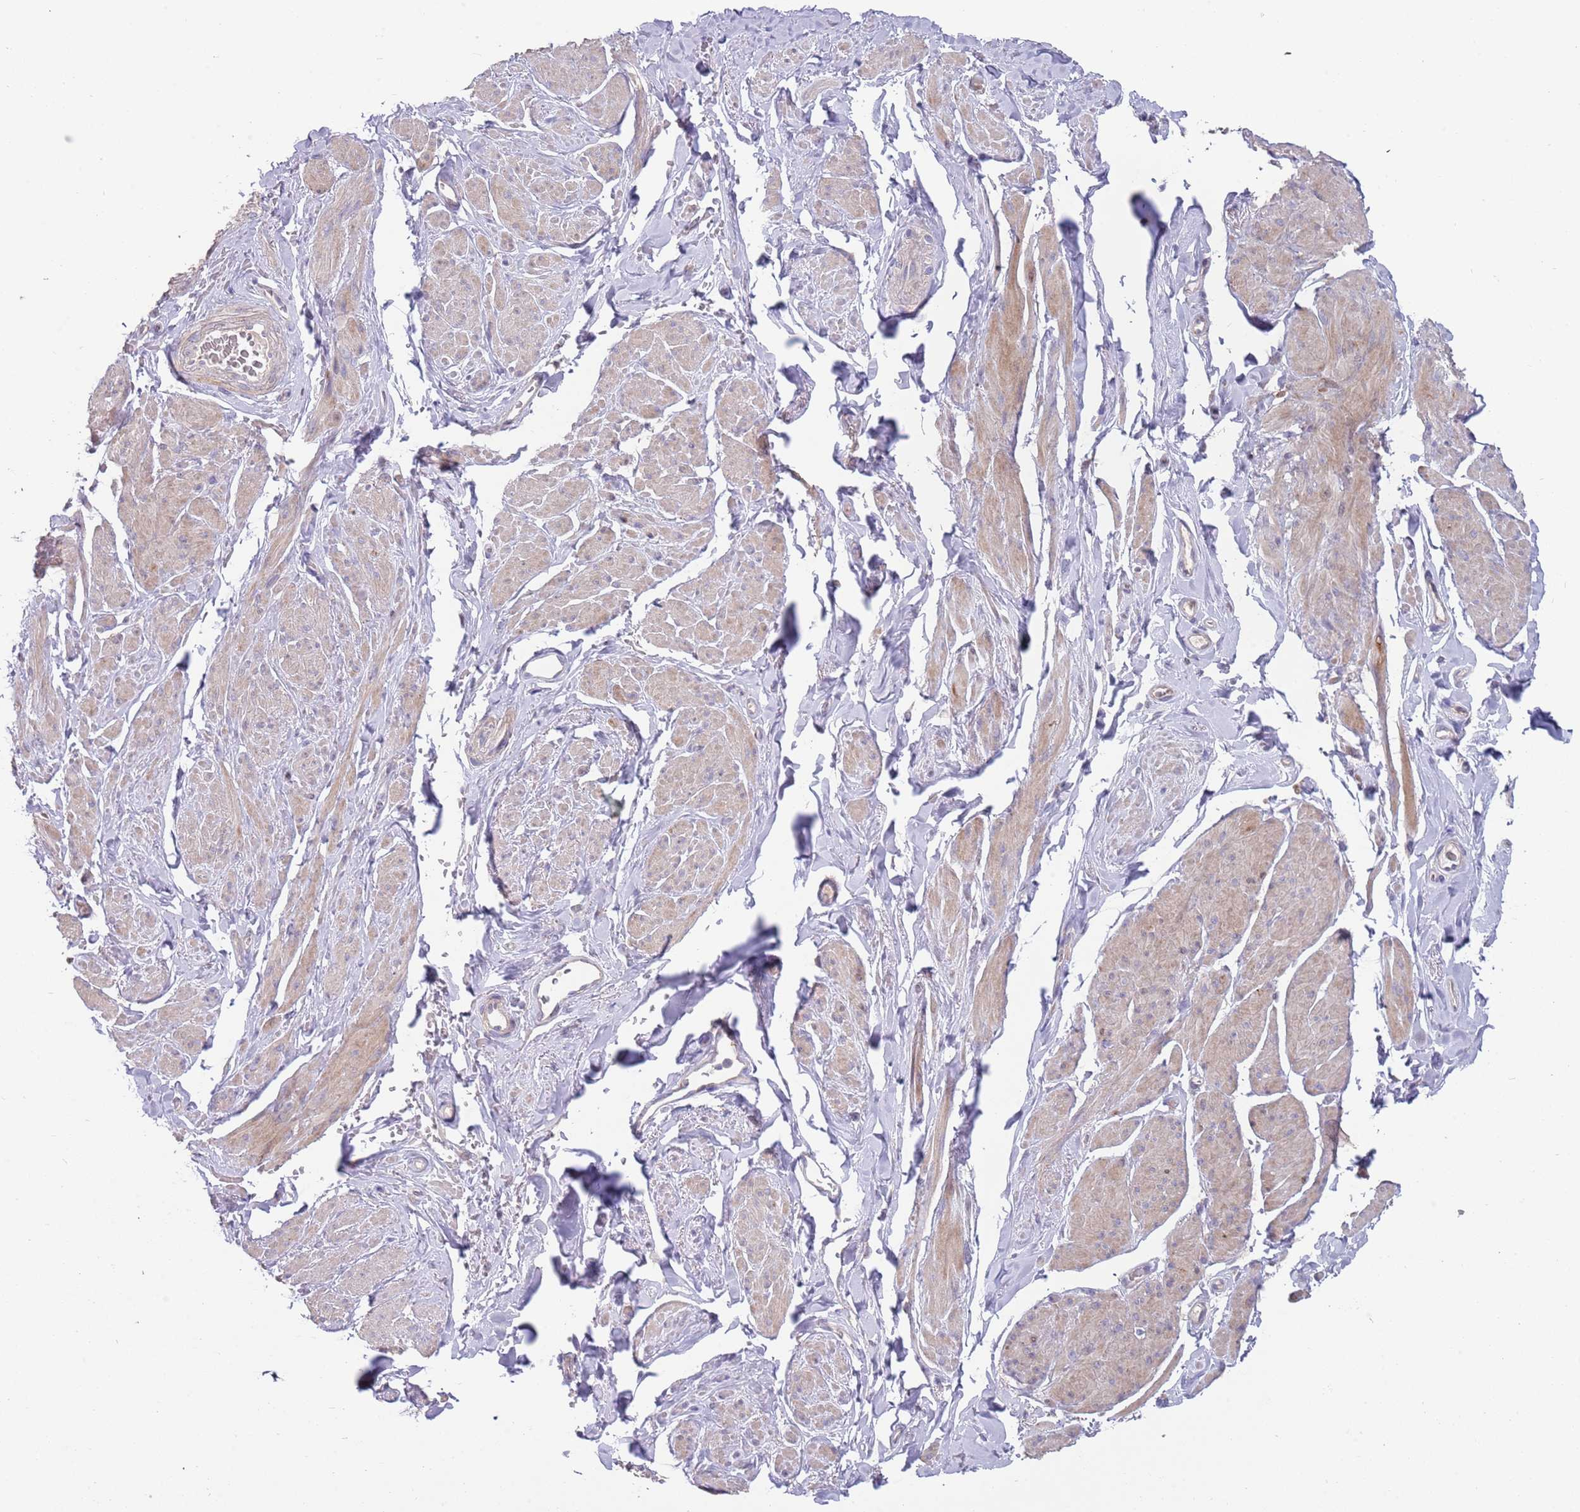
{"staining": {"intensity": "weak", "quantity": "25%-75%", "location": "cytoplasmic/membranous"}, "tissue": "smooth muscle", "cell_type": "Smooth muscle cells", "image_type": "normal", "snomed": [{"axis": "morphology", "description": "Normal tissue, NOS"}, {"axis": "topography", "description": "Smooth muscle"}, {"axis": "topography", "description": "Peripheral nerve tissue"}], "caption": "About 25%-75% of smooth muscle cells in benign human smooth muscle show weak cytoplasmic/membranous protein positivity as visualized by brown immunohistochemical staining.", "gene": "ABCC10", "patient": {"sex": "male", "age": 69}}